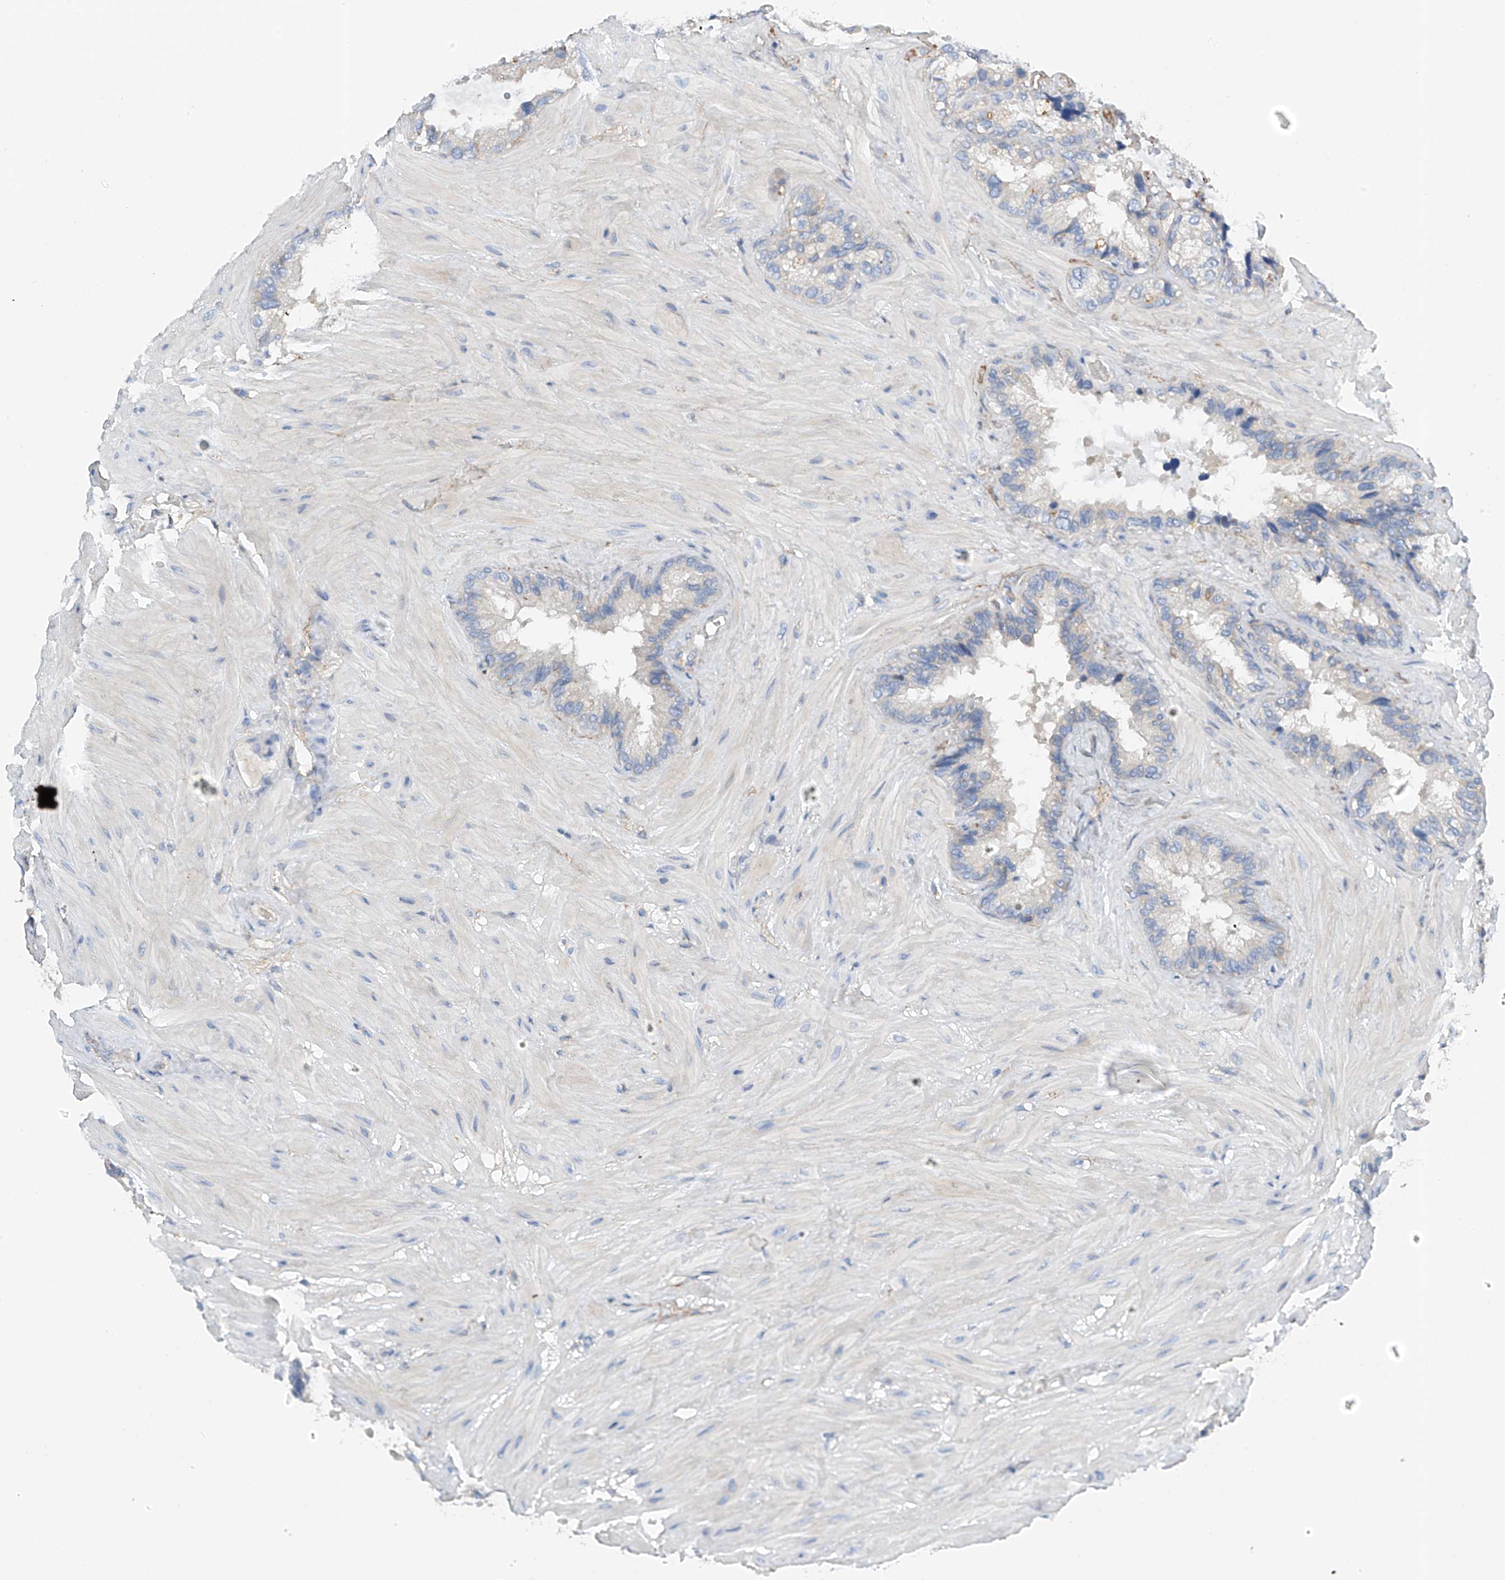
{"staining": {"intensity": "negative", "quantity": "none", "location": "none"}, "tissue": "seminal vesicle", "cell_type": "Glandular cells", "image_type": "normal", "snomed": [{"axis": "morphology", "description": "Normal tissue, NOS"}, {"axis": "topography", "description": "Prostate"}, {"axis": "topography", "description": "Seminal veicle"}], "caption": "Micrograph shows no protein staining in glandular cells of normal seminal vesicle.", "gene": "NALCN", "patient": {"sex": "male", "age": 68}}